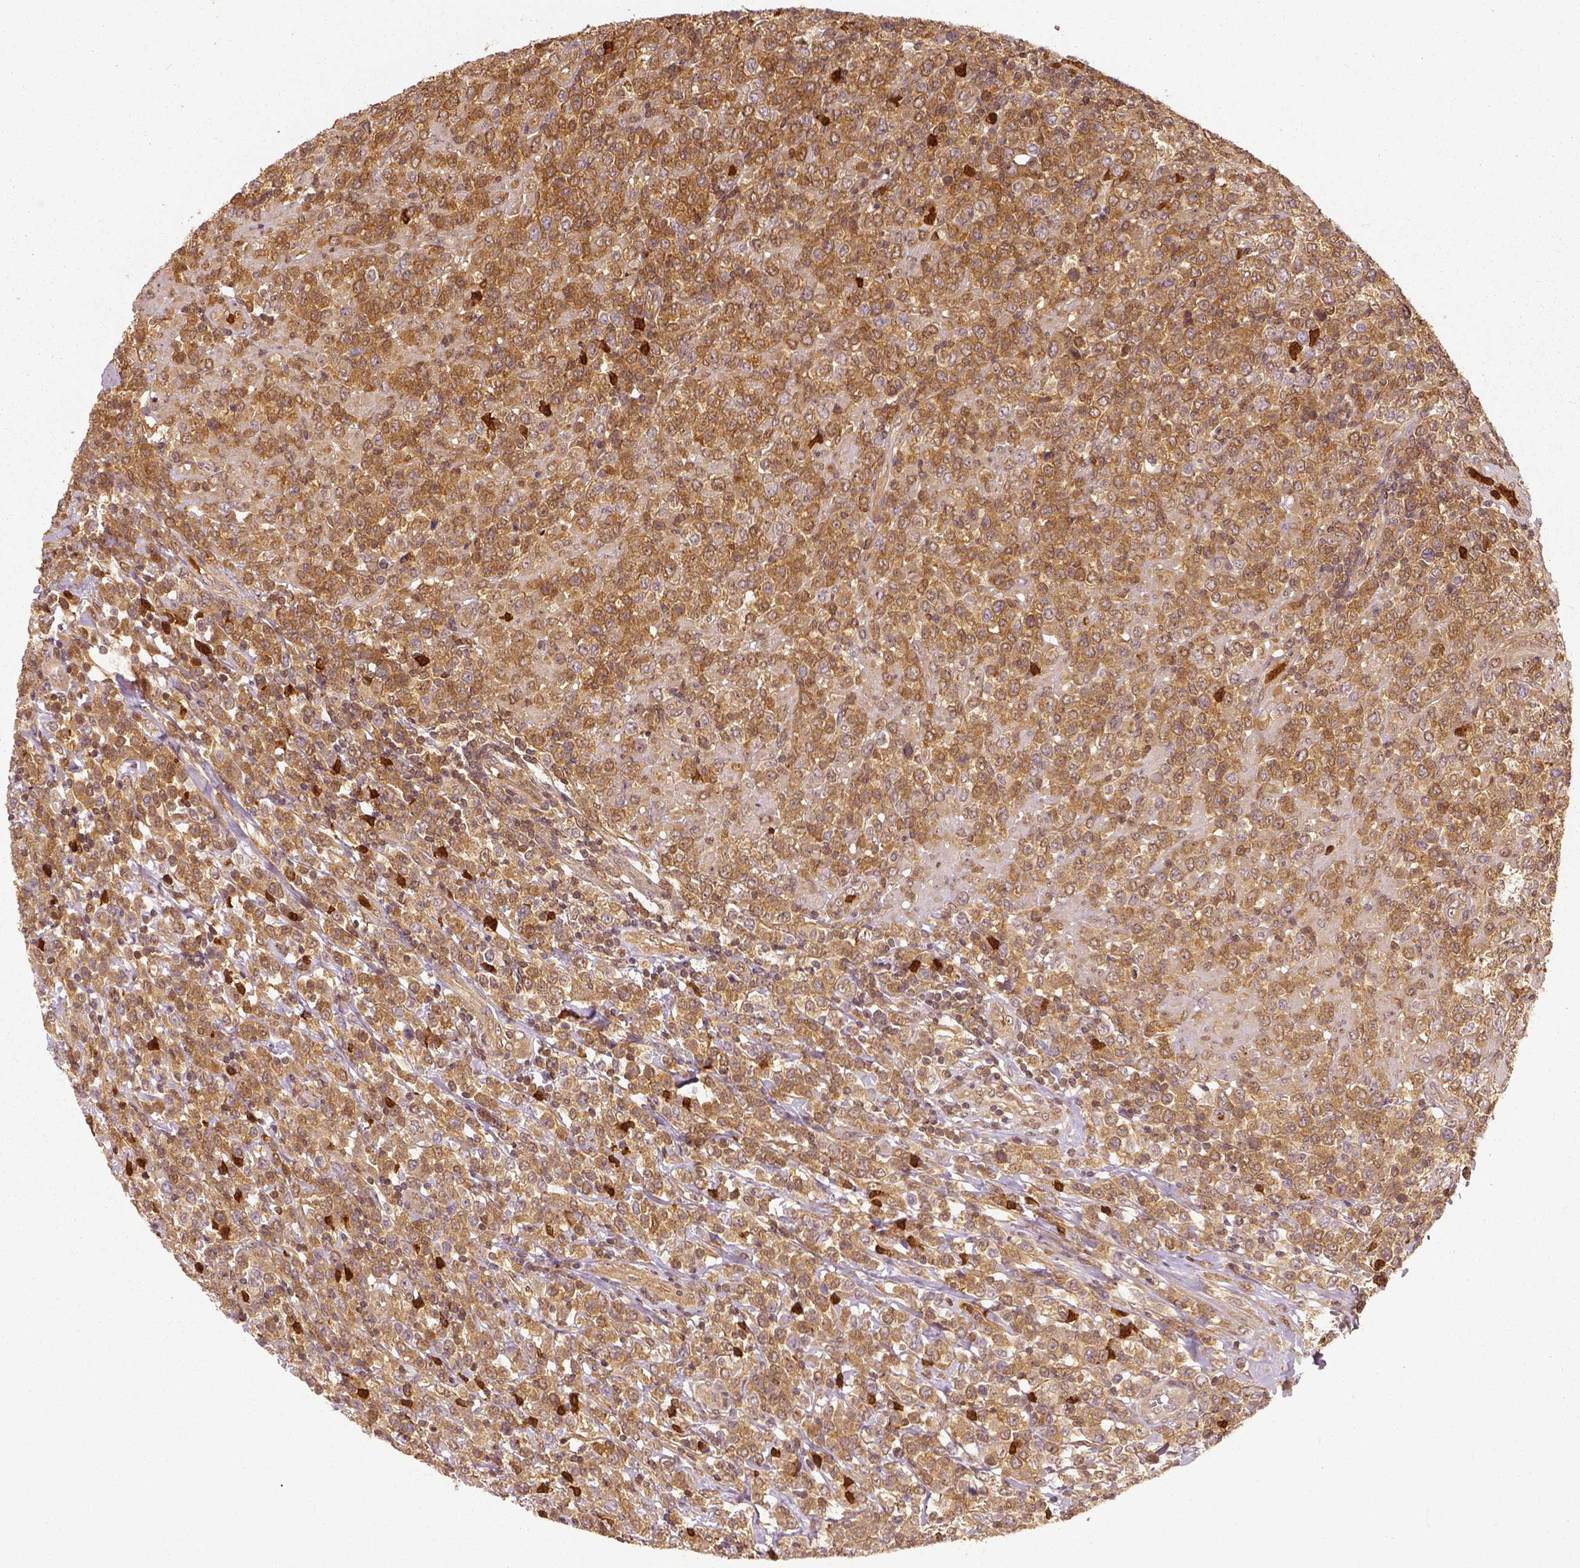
{"staining": {"intensity": "moderate", "quantity": ">75%", "location": "cytoplasmic/membranous"}, "tissue": "lymphoma", "cell_type": "Tumor cells", "image_type": "cancer", "snomed": [{"axis": "morphology", "description": "Malignant lymphoma, non-Hodgkin's type, High grade"}, {"axis": "topography", "description": "Soft tissue"}], "caption": "Tumor cells demonstrate medium levels of moderate cytoplasmic/membranous positivity in approximately >75% of cells in lymphoma. Using DAB (3,3'-diaminobenzidine) (brown) and hematoxylin (blue) stains, captured at high magnification using brightfield microscopy.", "gene": "GPI", "patient": {"sex": "female", "age": 56}}